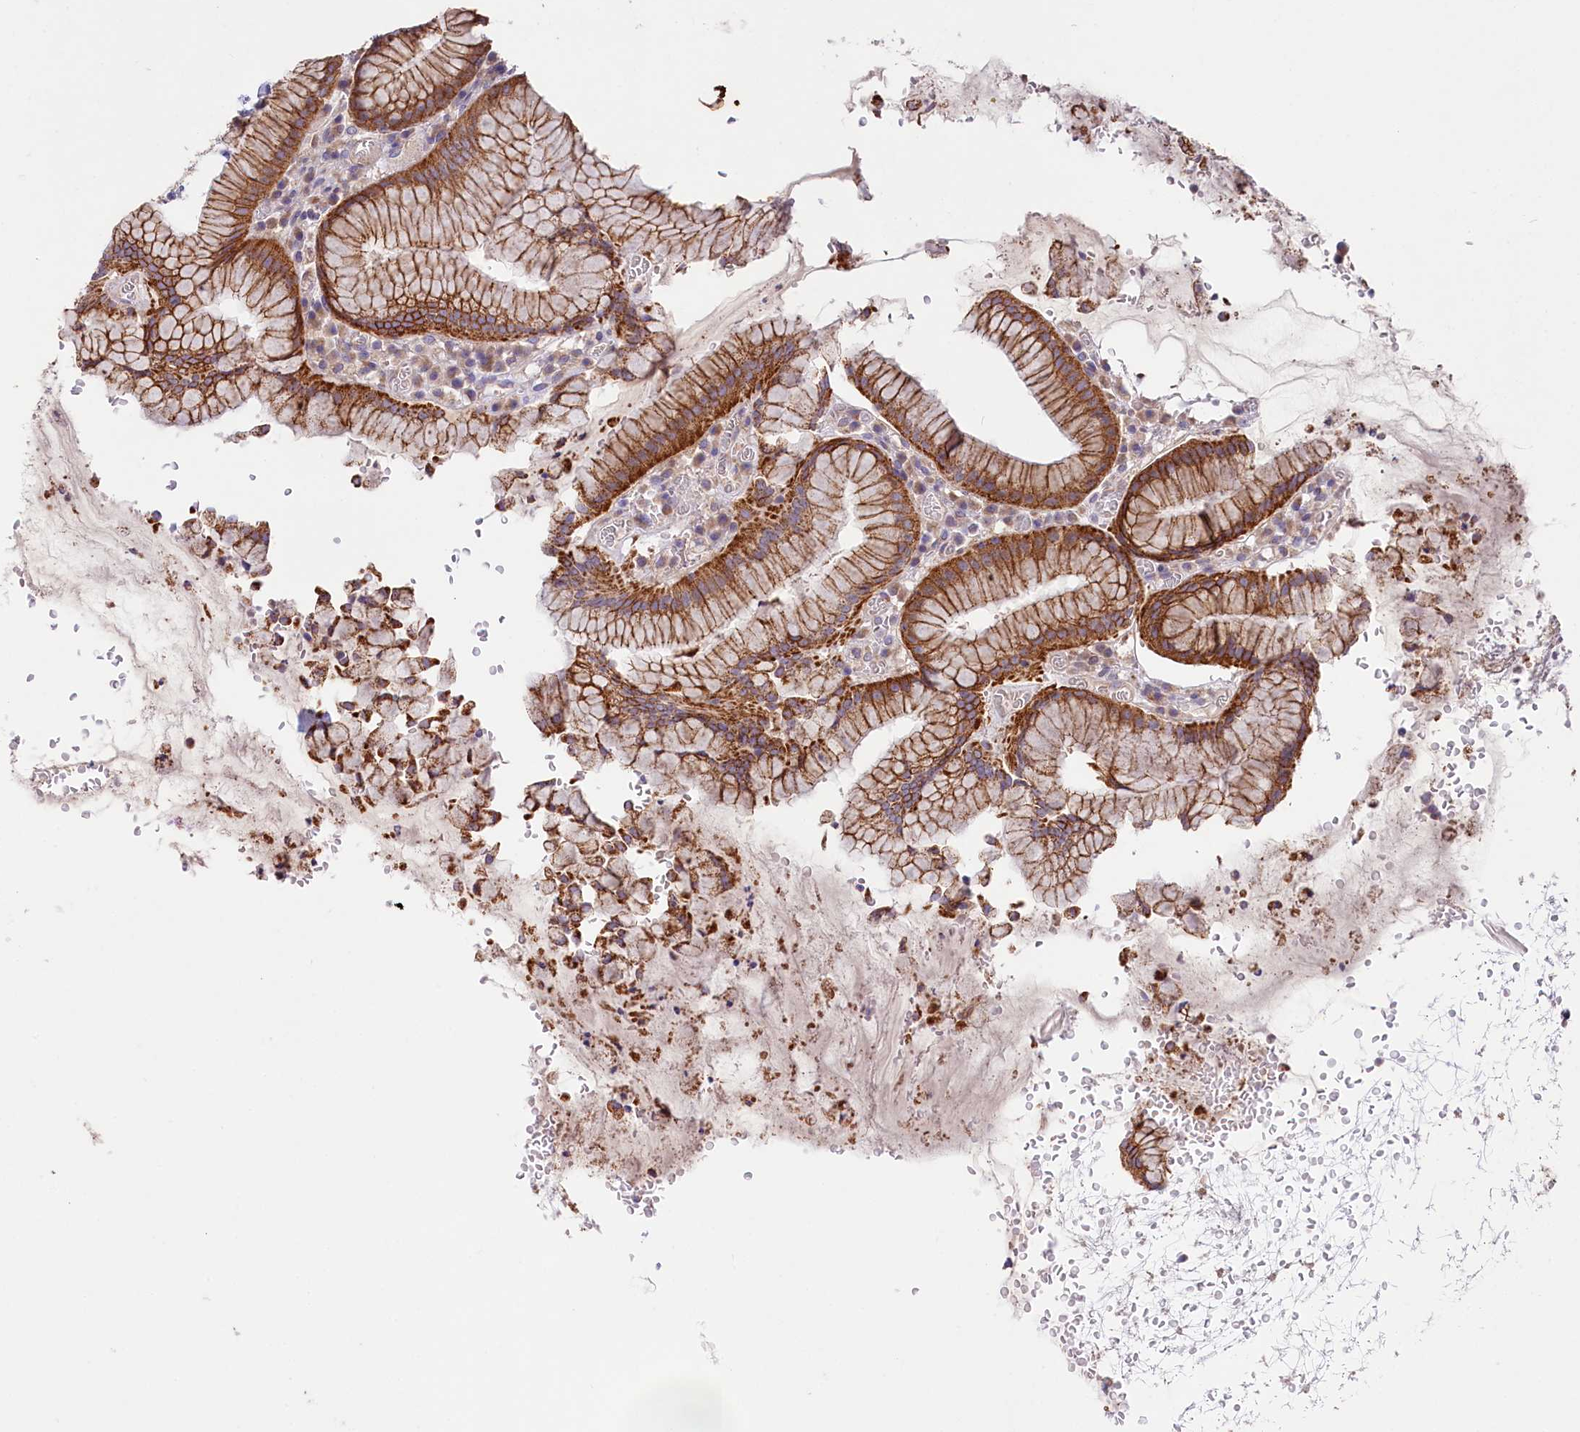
{"staining": {"intensity": "strong", "quantity": ">75%", "location": "cytoplasmic/membranous"}, "tissue": "stomach", "cell_type": "Glandular cells", "image_type": "normal", "snomed": [{"axis": "morphology", "description": "Normal tissue, NOS"}, {"axis": "topography", "description": "Stomach"}], "caption": "Immunohistochemical staining of normal human stomach exhibits high levels of strong cytoplasmic/membranous expression in approximately >75% of glandular cells.", "gene": "SACM1L", "patient": {"sex": "male", "age": 55}}